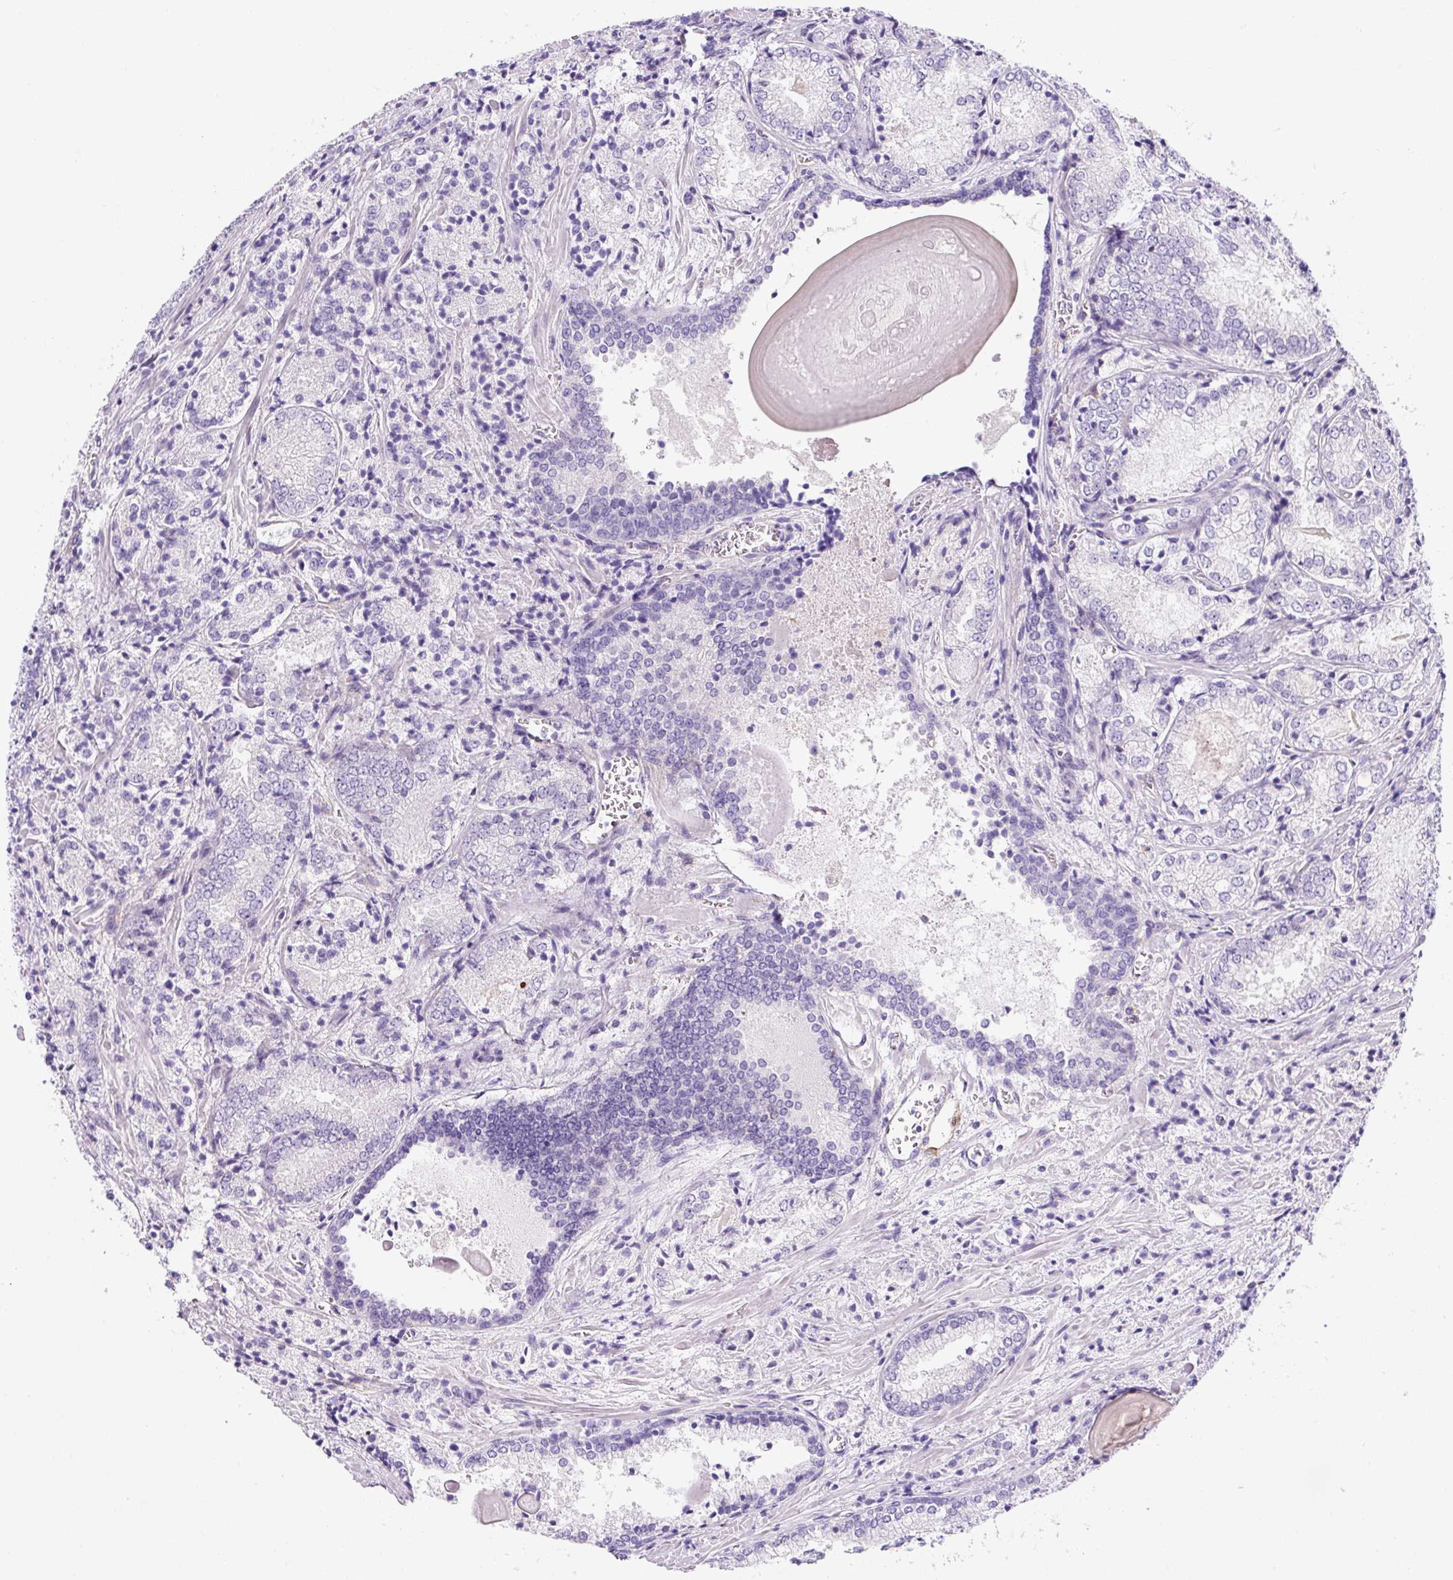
{"staining": {"intensity": "negative", "quantity": "none", "location": "none"}, "tissue": "prostate cancer", "cell_type": "Tumor cells", "image_type": "cancer", "snomed": [{"axis": "morphology", "description": "Adenocarcinoma, High grade"}, {"axis": "topography", "description": "Prostate"}], "caption": "IHC of prostate adenocarcinoma (high-grade) reveals no staining in tumor cells.", "gene": "ASB4", "patient": {"sex": "male", "age": 63}}